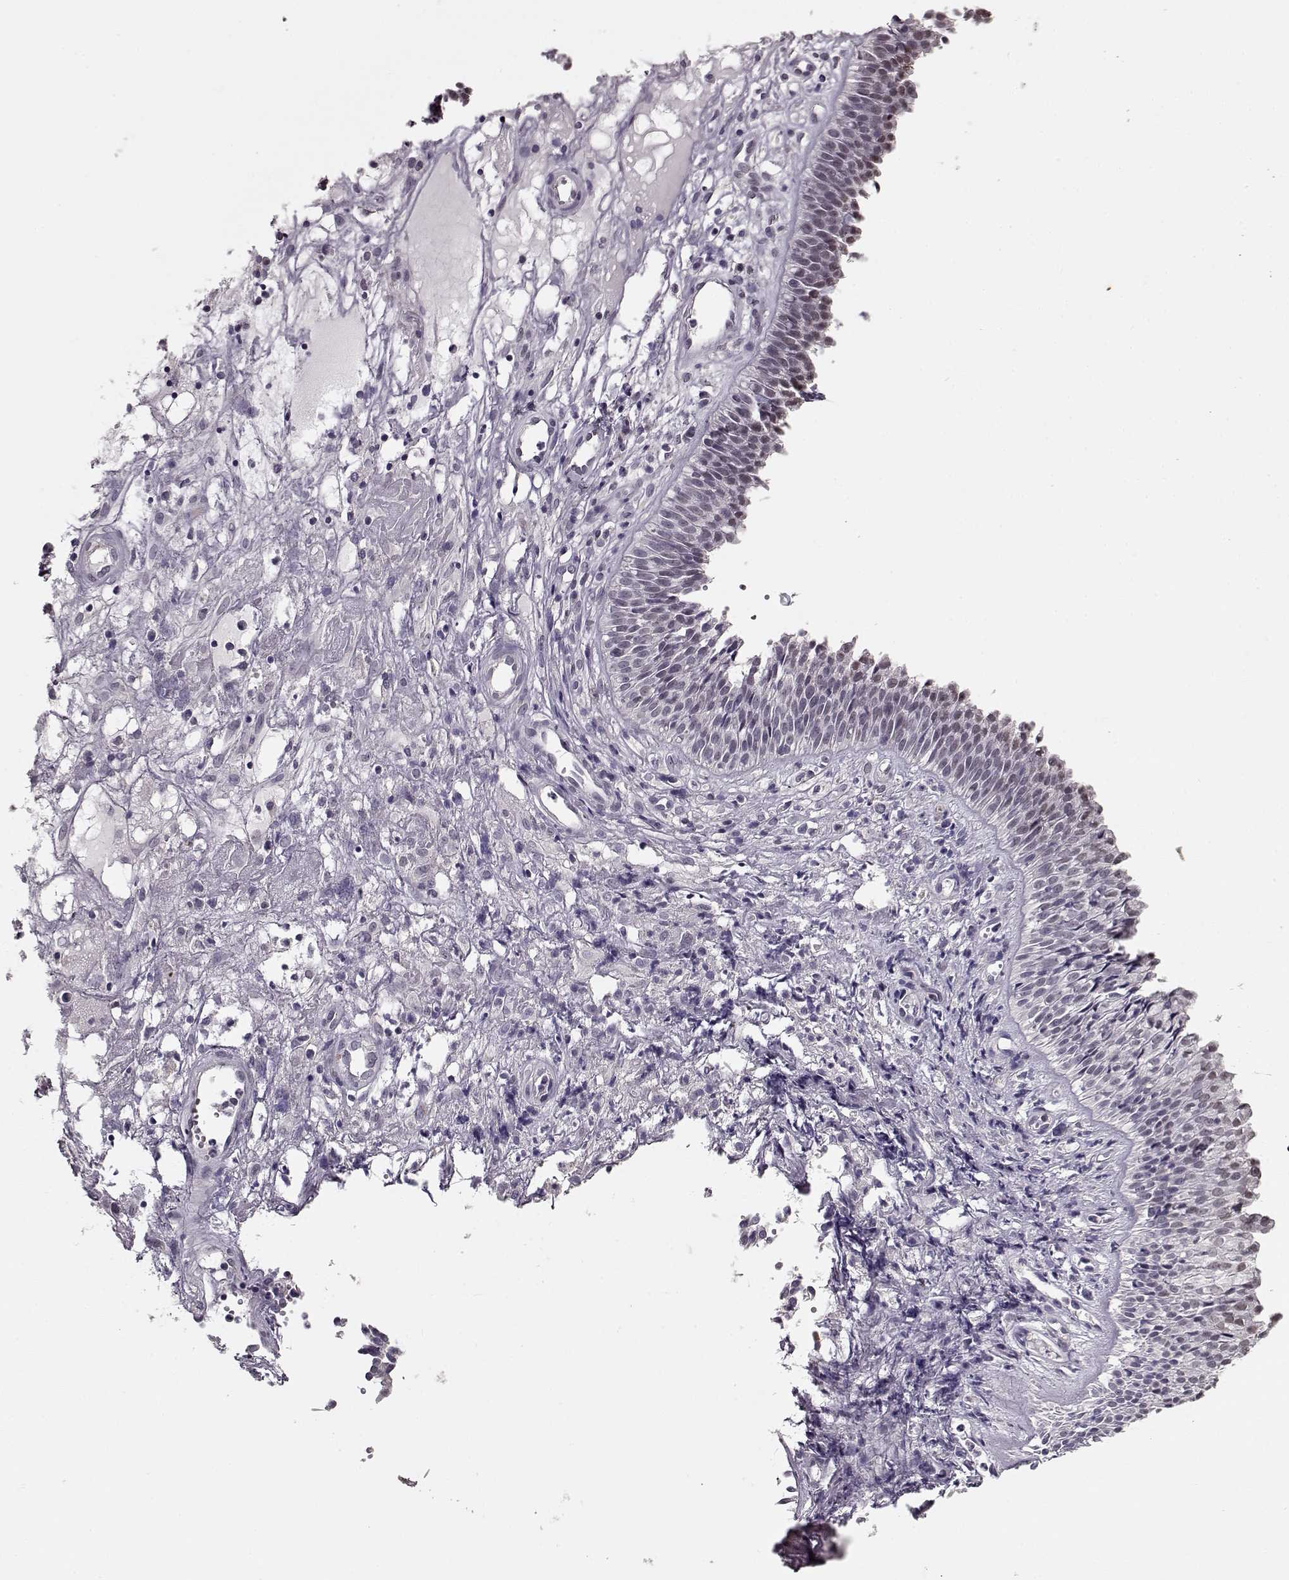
{"staining": {"intensity": "negative", "quantity": "none", "location": "none"}, "tissue": "nasopharynx", "cell_type": "Respiratory epithelial cells", "image_type": "normal", "snomed": [{"axis": "morphology", "description": "Normal tissue, NOS"}, {"axis": "topography", "description": "Nasopharynx"}], "caption": "Immunohistochemistry image of benign human nasopharynx stained for a protein (brown), which reveals no expression in respiratory epithelial cells.", "gene": "RP1L1", "patient": {"sex": "male", "age": 31}}